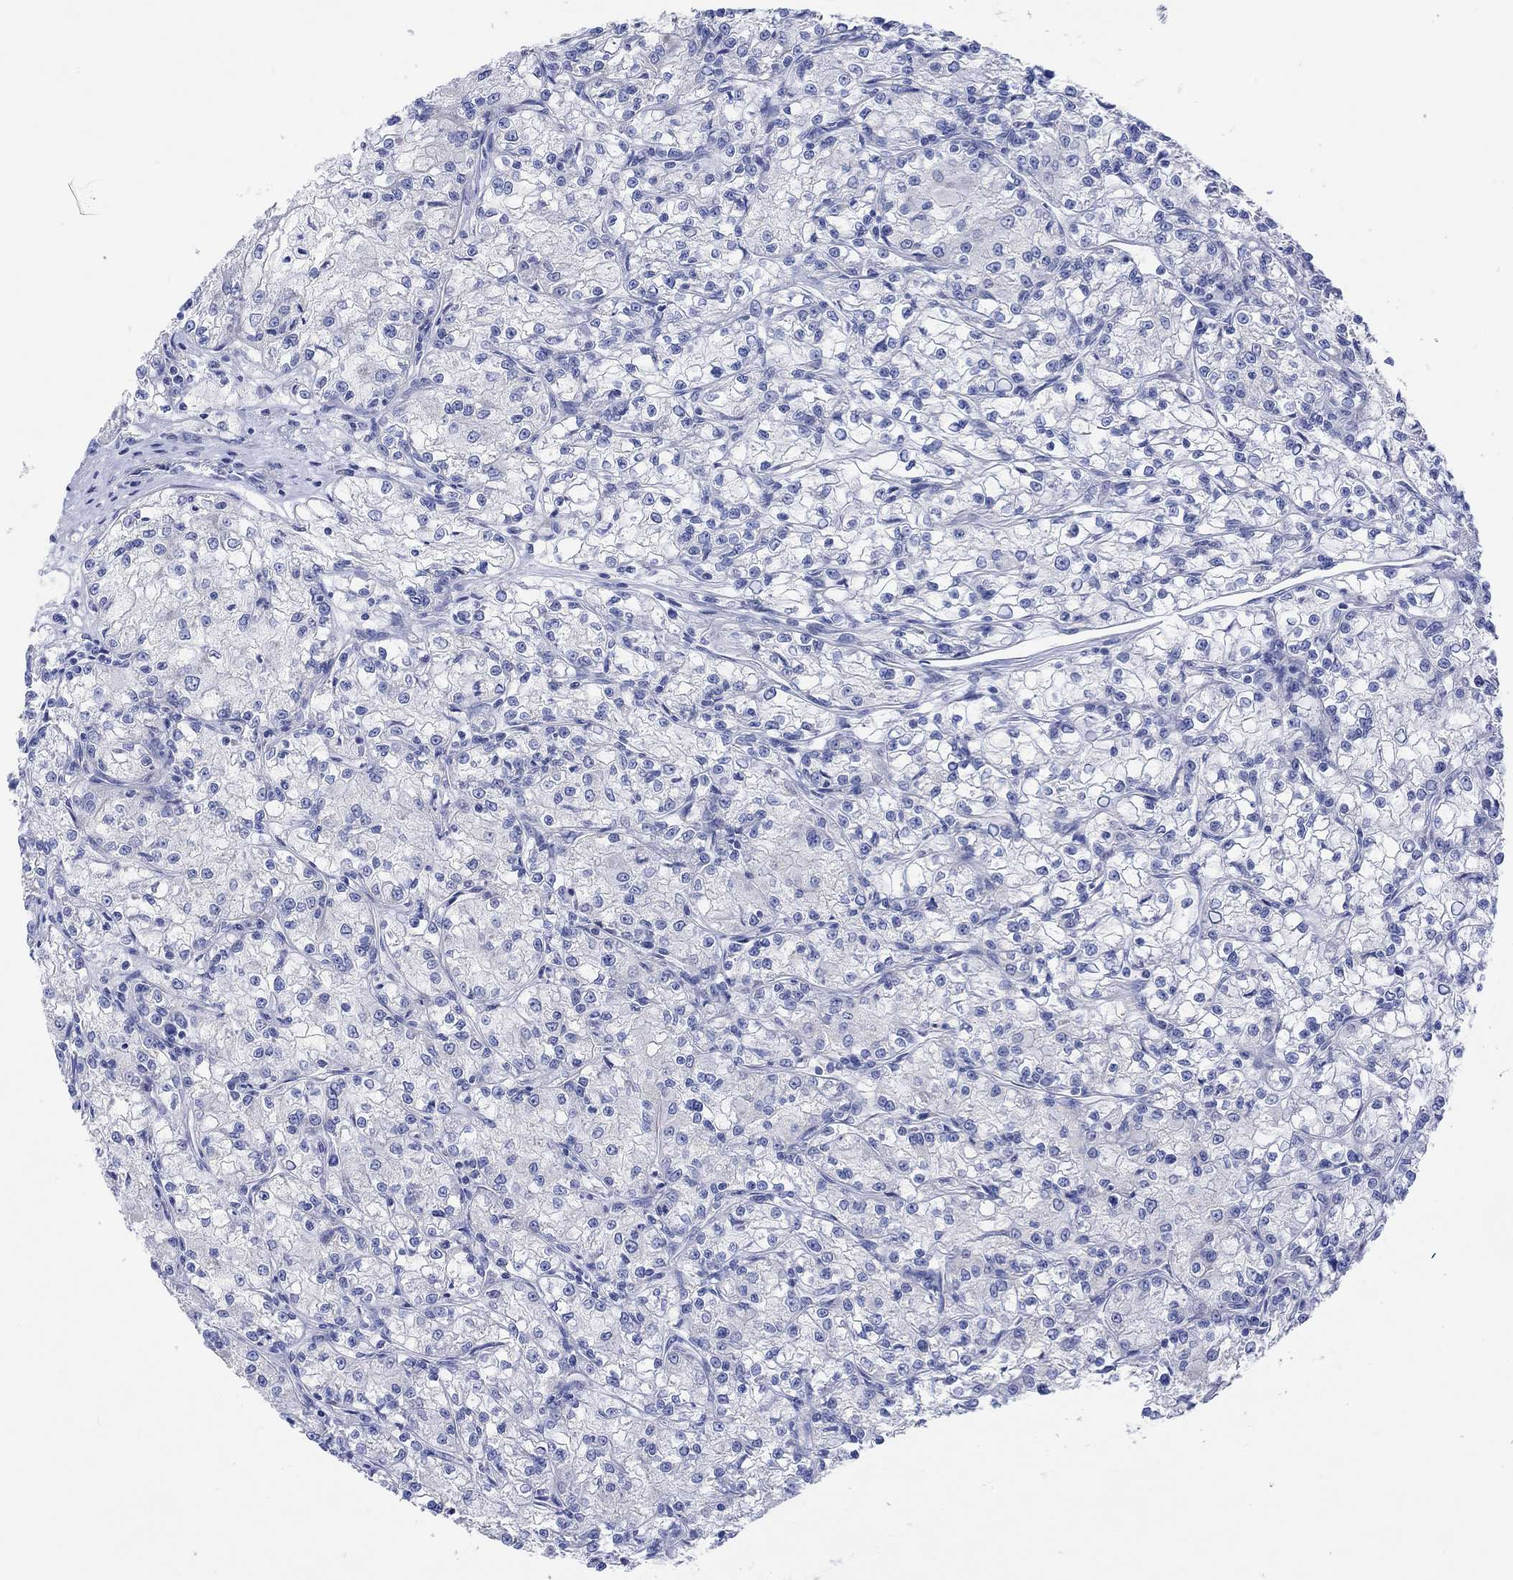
{"staining": {"intensity": "negative", "quantity": "none", "location": "none"}, "tissue": "renal cancer", "cell_type": "Tumor cells", "image_type": "cancer", "snomed": [{"axis": "morphology", "description": "Adenocarcinoma, NOS"}, {"axis": "topography", "description": "Kidney"}], "caption": "Renal cancer was stained to show a protein in brown. There is no significant staining in tumor cells.", "gene": "REEP6", "patient": {"sex": "female", "age": 59}}